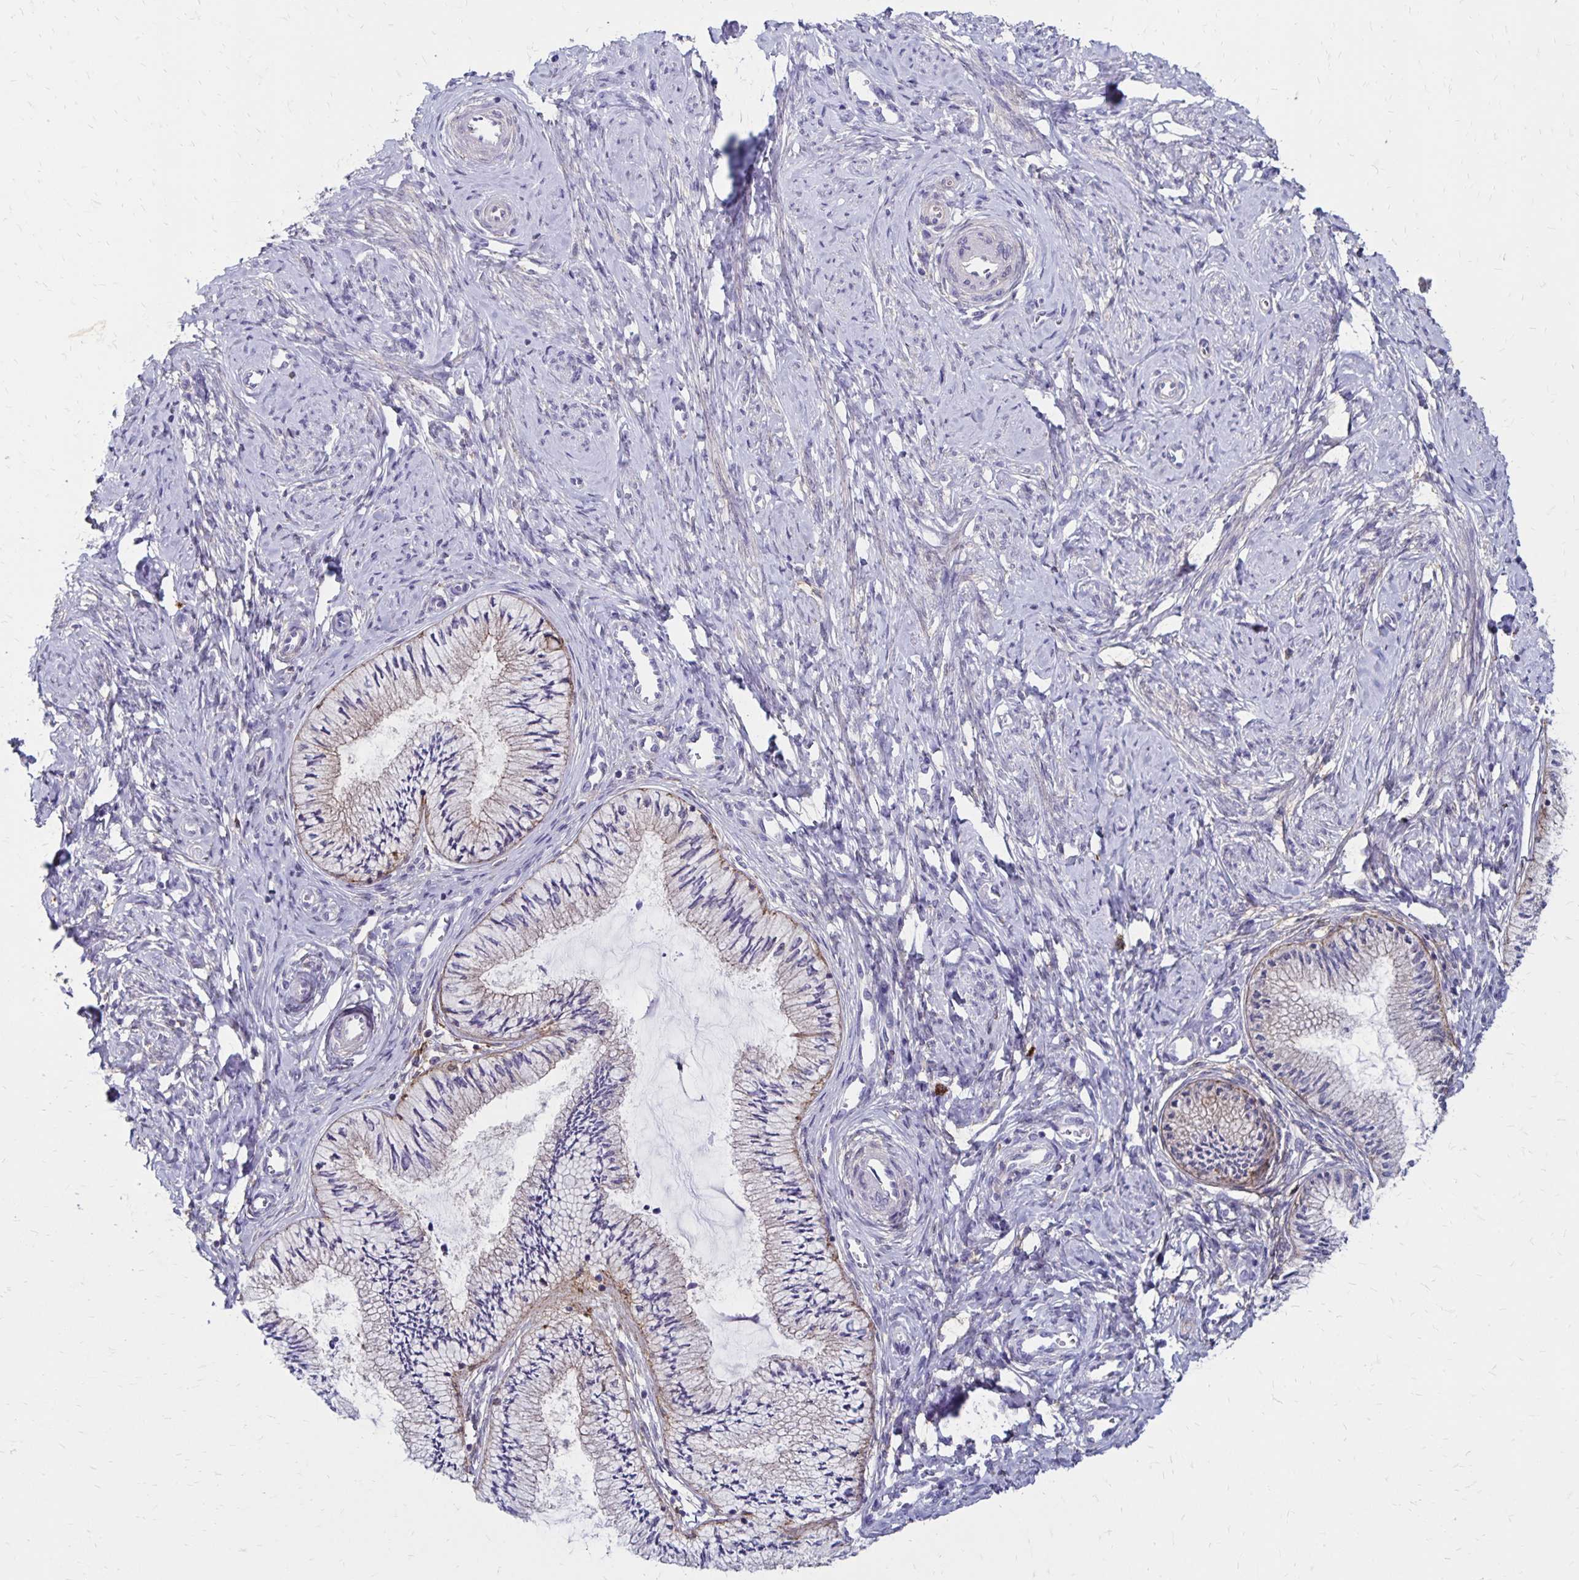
{"staining": {"intensity": "negative", "quantity": "none", "location": "none"}, "tissue": "cervix", "cell_type": "Glandular cells", "image_type": "normal", "snomed": [{"axis": "morphology", "description": "Normal tissue, NOS"}, {"axis": "topography", "description": "Cervix"}], "caption": "Cervix was stained to show a protein in brown. There is no significant positivity in glandular cells. (Stains: DAB IHC with hematoxylin counter stain, Microscopy: brightfield microscopy at high magnification).", "gene": "TNS3", "patient": {"sex": "female", "age": 24}}